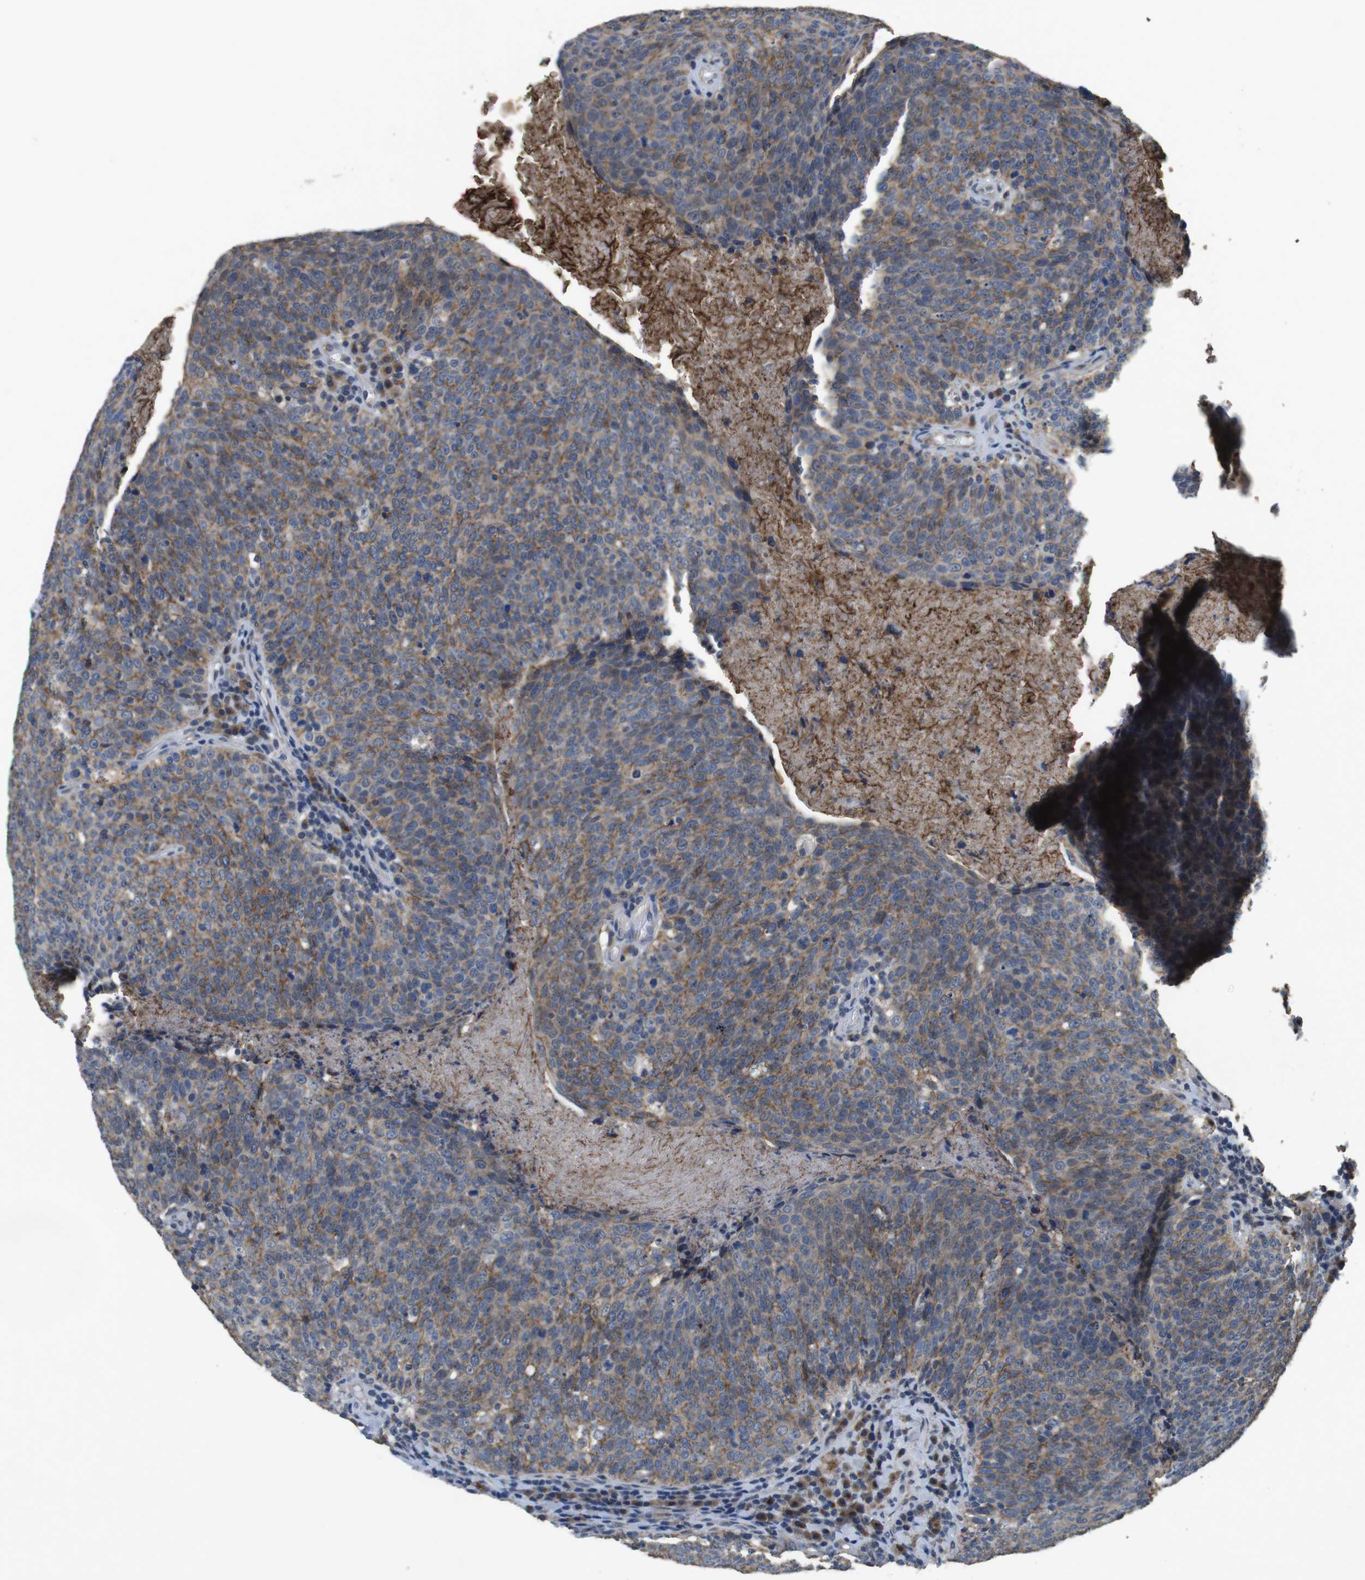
{"staining": {"intensity": "moderate", "quantity": ">75%", "location": "cytoplasmic/membranous"}, "tissue": "head and neck cancer", "cell_type": "Tumor cells", "image_type": "cancer", "snomed": [{"axis": "morphology", "description": "Squamous cell carcinoma, NOS"}, {"axis": "morphology", "description": "Squamous cell carcinoma, metastatic, NOS"}, {"axis": "topography", "description": "Lymph node"}, {"axis": "topography", "description": "Head-Neck"}], "caption": "The micrograph displays a brown stain indicating the presence of a protein in the cytoplasmic/membranous of tumor cells in metastatic squamous cell carcinoma (head and neck).", "gene": "CLDN7", "patient": {"sex": "male", "age": 62}}